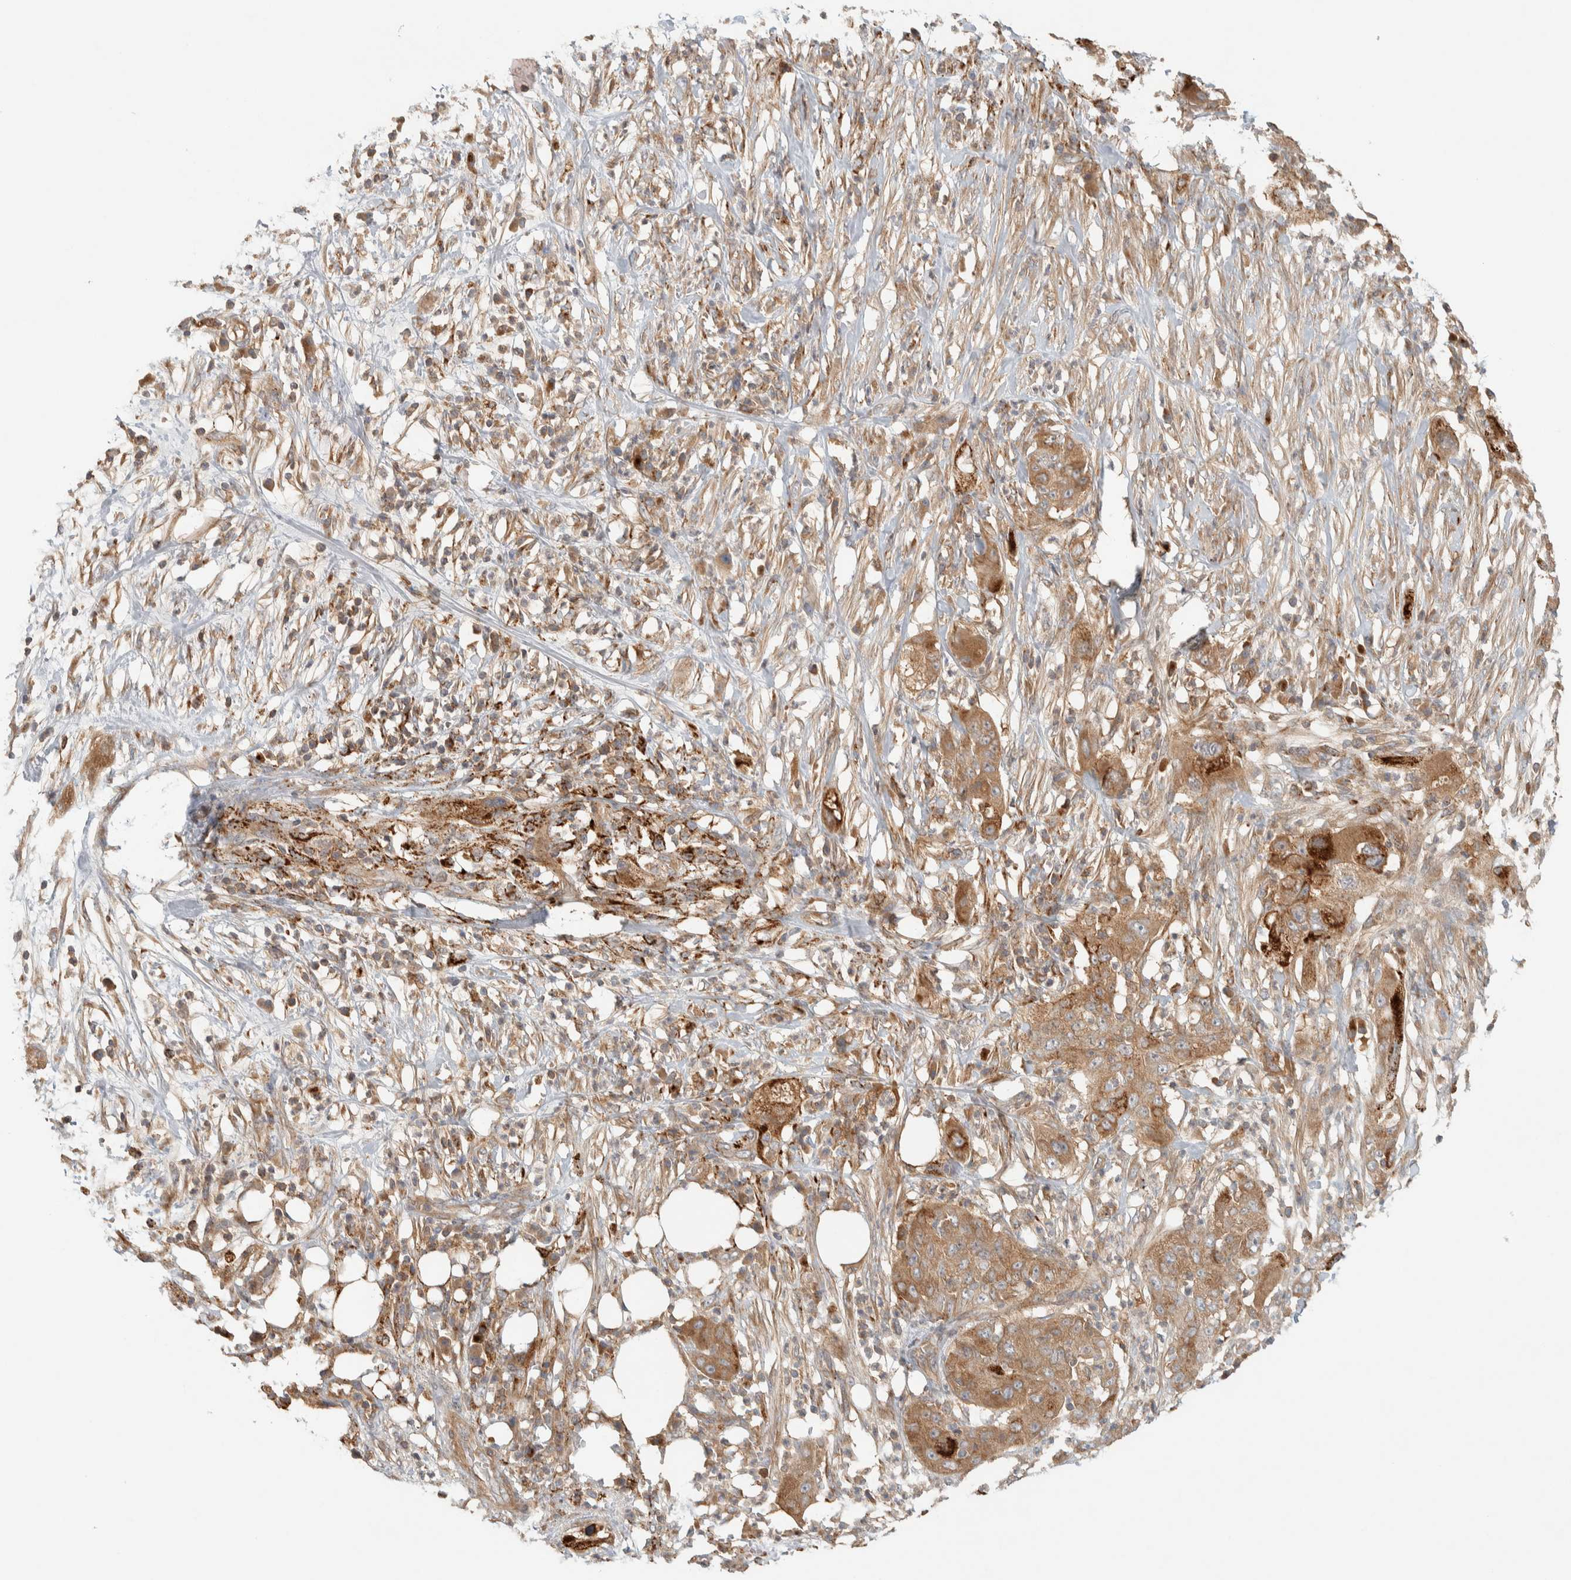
{"staining": {"intensity": "moderate", "quantity": ">75%", "location": "cytoplasmic/membranous"}, "tissue": "pancreatic cancer", "cell_type": "Tumor cells", "image_type": "cancer", "snomed": [{"axis": "morphology", "description": "Adenocarcinoma, NOS"}, {"axis": "topography", "description": "Pancreas"}], "caption": "Moderate cytoplasmic/membranous protein positivity is appreciated in approximately >75% of tumor cells in adenocarcinoma (pancreatic).", "gene": "FAM167A", "patient": {"sex": "female", "age": 78}}